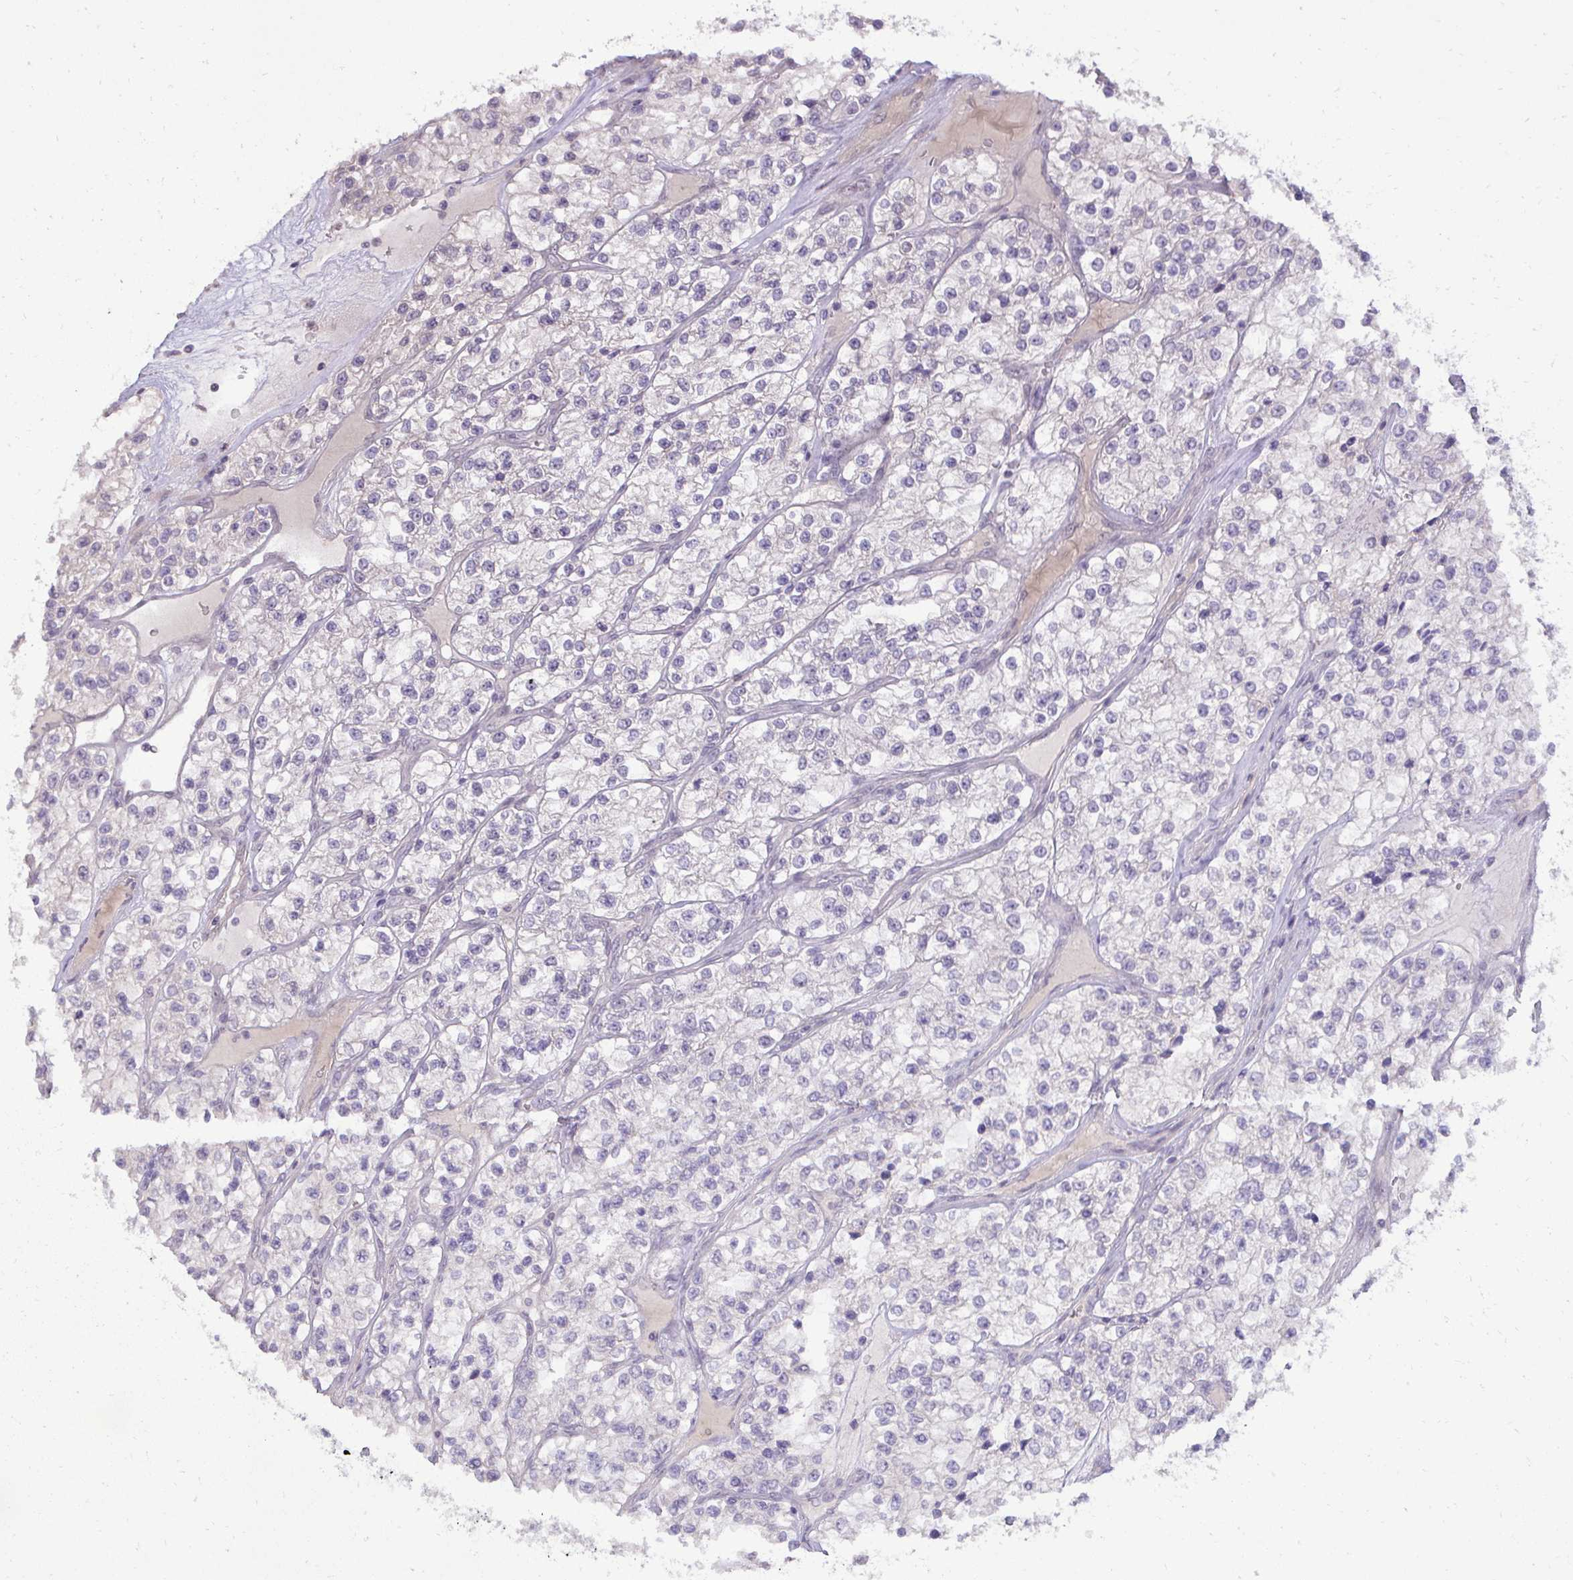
{"staining": {"intensity": "negative", "quantity": "none", "location": "none"}, "tissue": "renal cancer", "cell_type": "Tumor cells", "image_type": "cancer", "snomed": [{"axis": "morphology", "description": "Adenocarcinoma, NOS"}, {"axis": "topography", "description": "Kidney"}], "caption": "IHC histopathology image of neoplastic tissue: adenocarcinoma (renal) stained with DAB displays no significant protein expression in tumor cells.", "gene": "SLC30A3", "patient": {"sex": "female", "age": 57}}